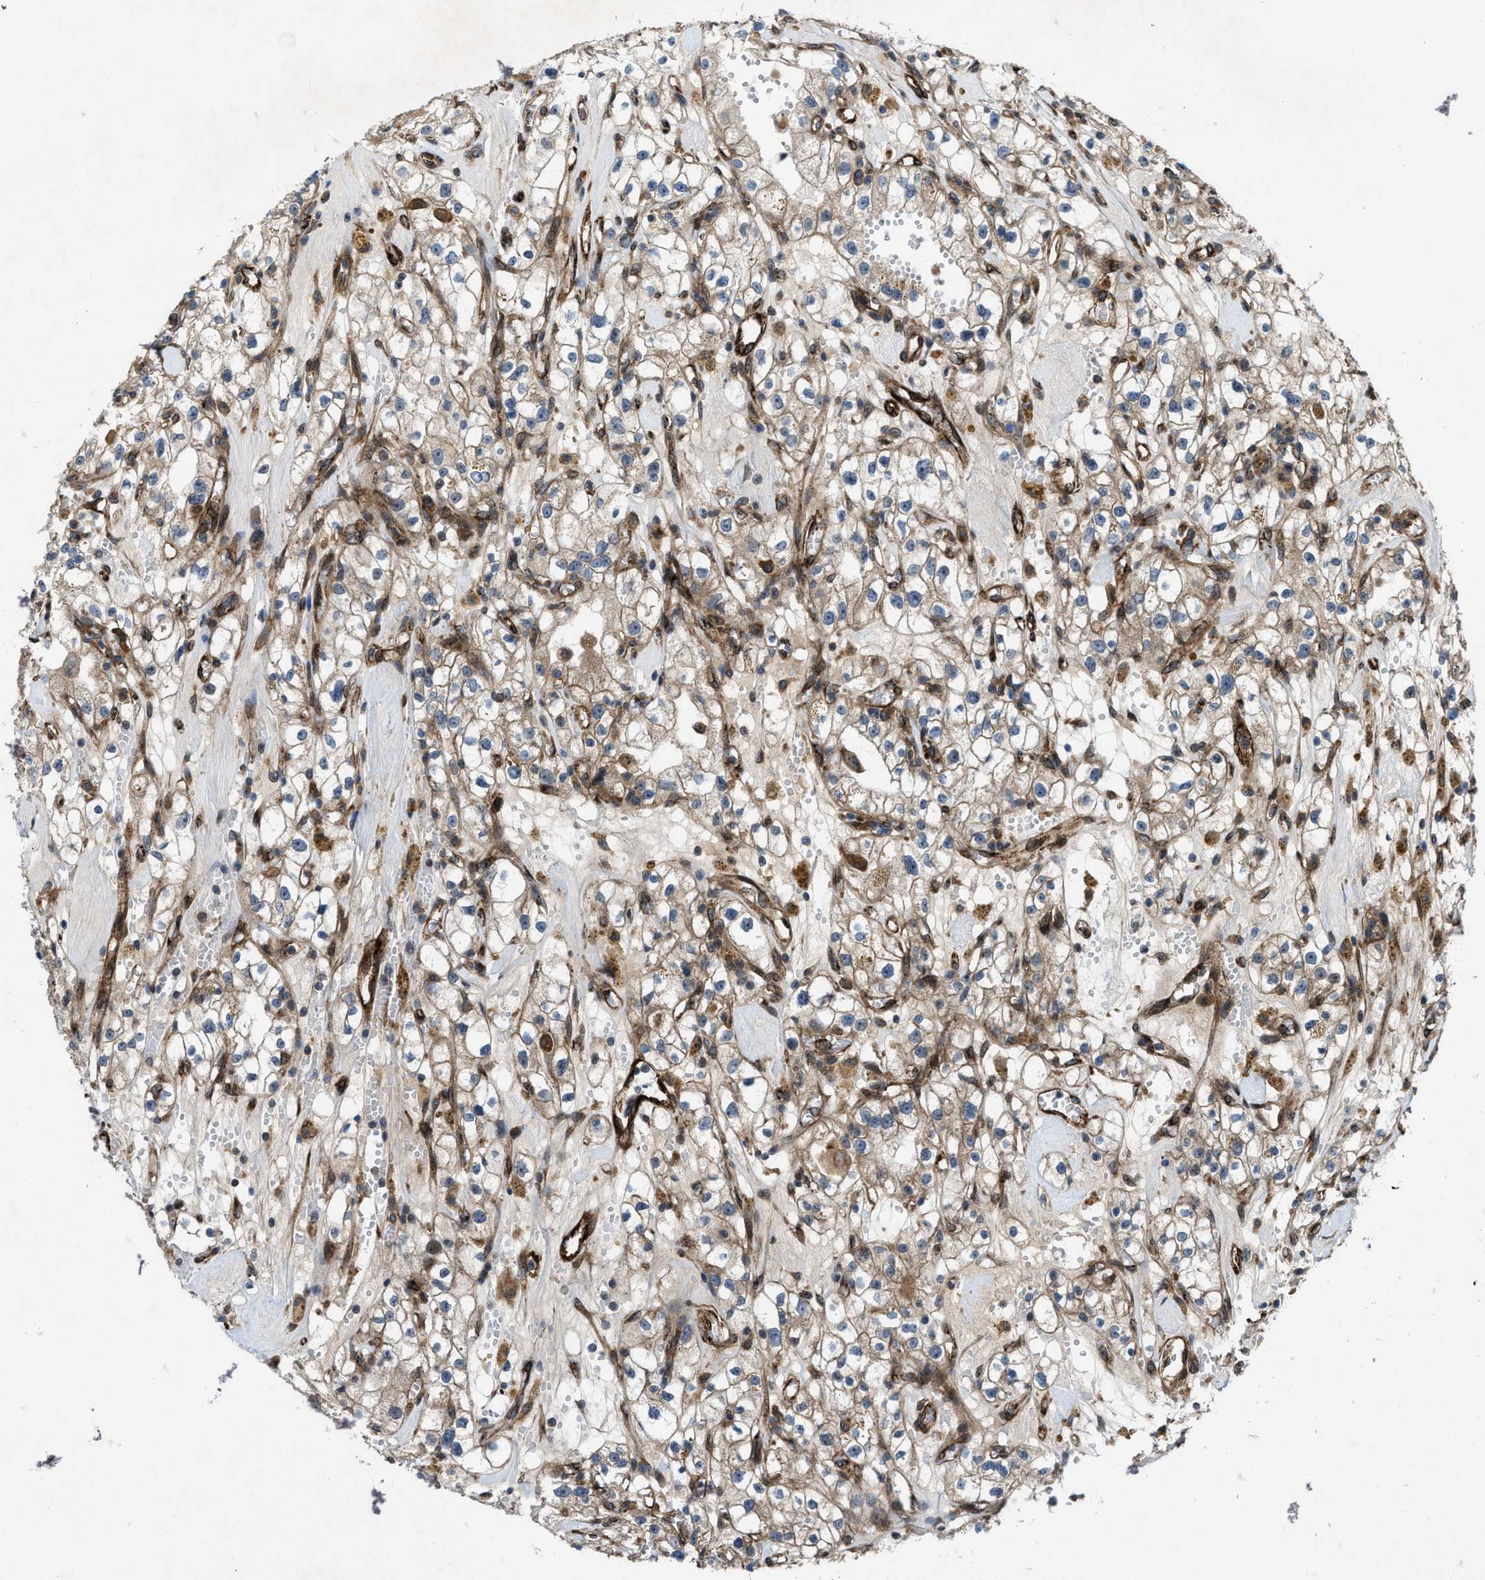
{"staining": {"intensity": "weak", "quantity": ">75%", "location": "cytoplasmic/membranous"}, "tissue": "renal cancer", "cell_type": "Tumor cells", "image_type": "cancer", "snomed": [{"axis": "morphology", "description": "Adenocarcinoma, NOS"}, {"axis": "topography", "description": "Kidney"}], "caption": "Weak cytoplasmic/membranous protein expression is seen in approximately >75% of tumor cells in renal adenocarcinoma.", "gene": "URGCP", "patient": {"sex": "male", "age": 56}}